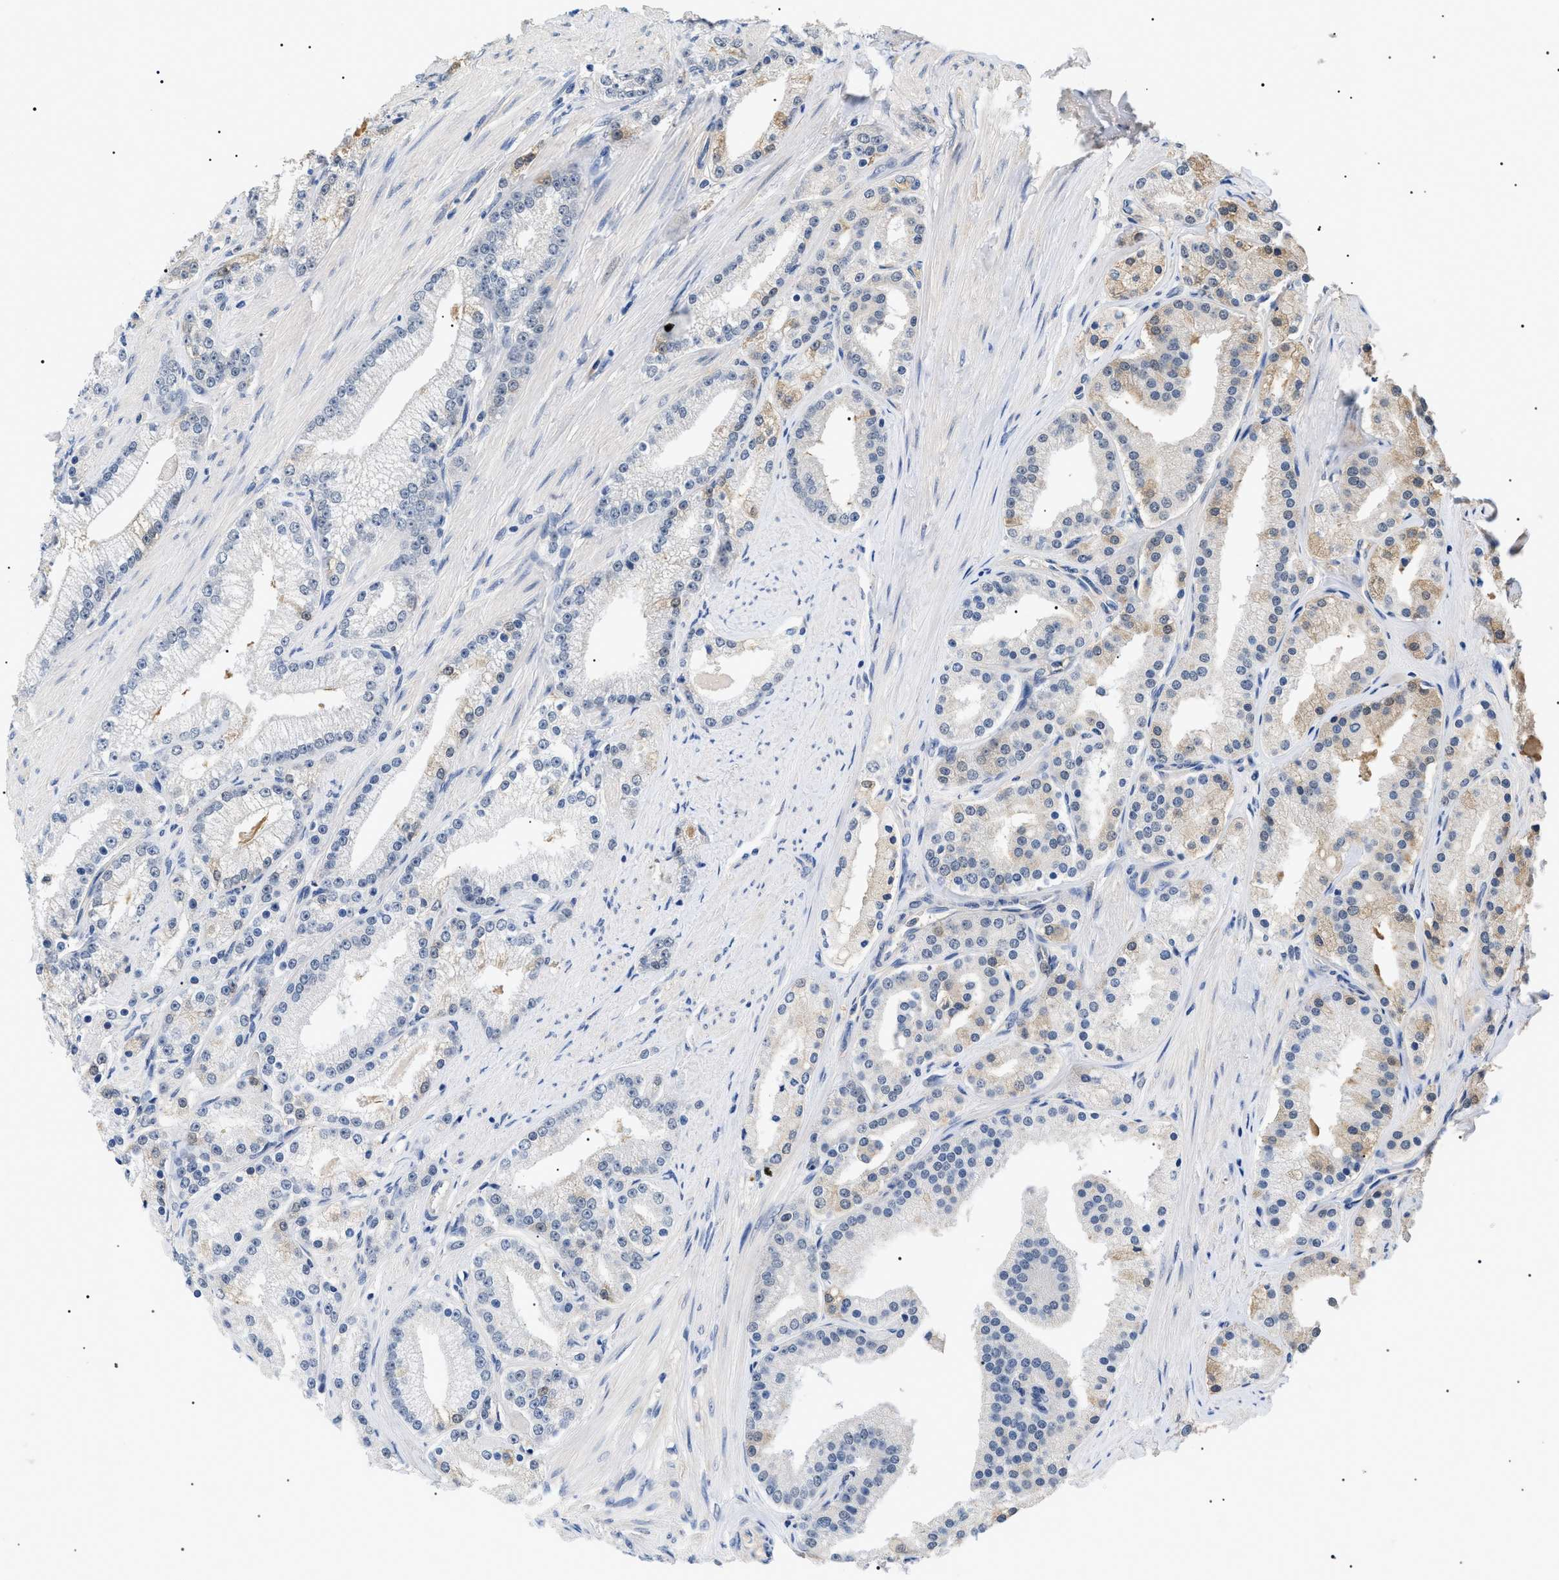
{"staining": {"intensity": "weak", "quantity": "25%-75%", "location": "cytoplasmic/membranous"}, "tissue": "prostate cancer", "cell_type": "Tumor cells", "image_type": "cancer", "snomed": [{"axis": "morphology", "description": "Adenocarcinoma, Low grade"}, {"axis": "topography", "description": "Prostate"}], "caption": "Prostate cancer tissue shows weak cytoplasmic/membranous positivity in about 25%-75% of tumor cells", "gene": "PRRT2", "patient": {"sex": "male", "age": 63}}